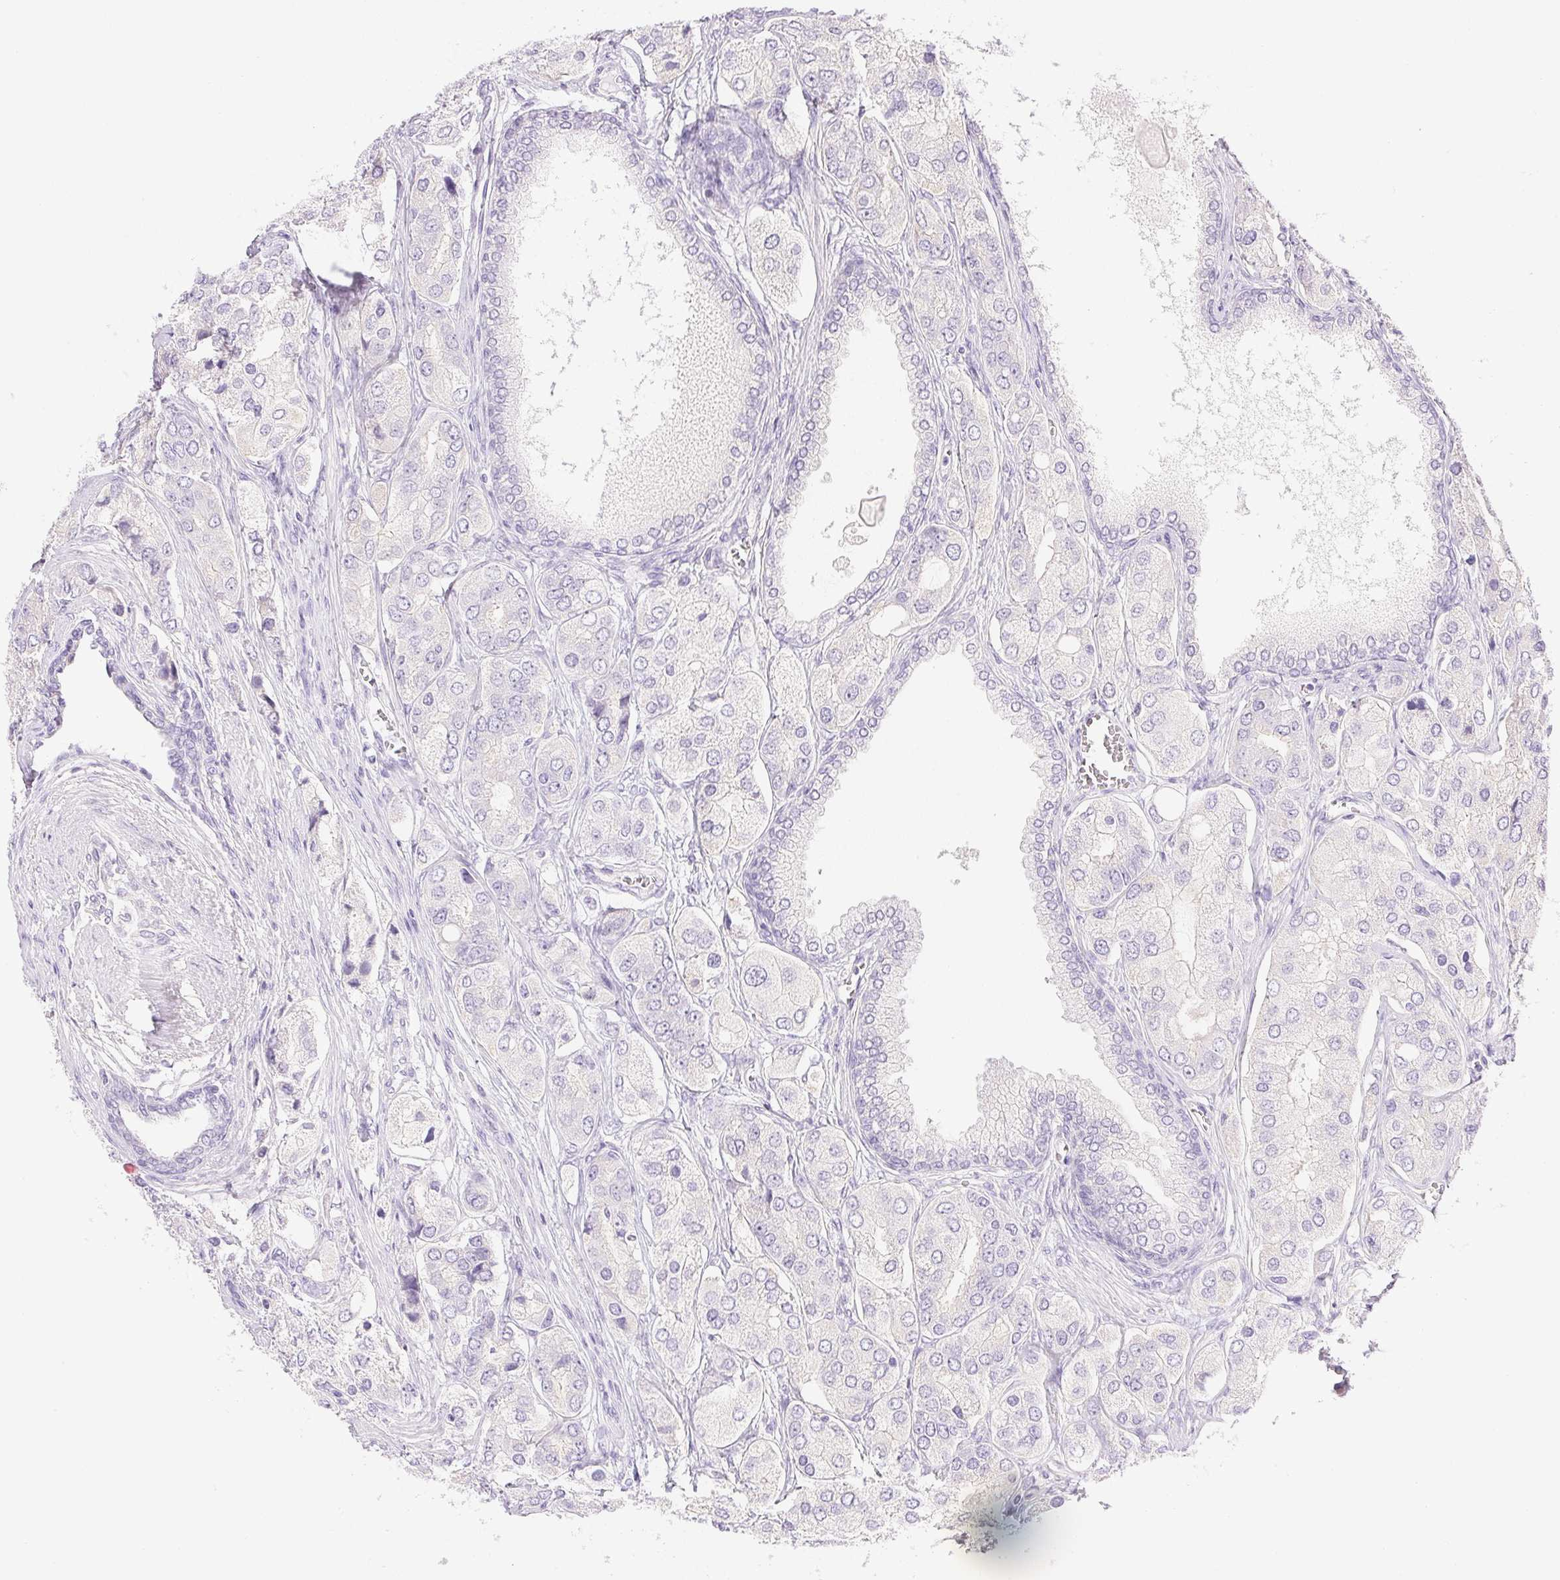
{"staining": {"intensity": "negative", "quantity": "none", "location": "none"}, "tissue": "prostate cancer", "cell_type": "Tumor cells", "image_type": "cancer", "snomed": [{"axis": "morphology", "description": "Adenocarcinoma, Low grade"}, {"axis": "topography", "description": "Prostate"}], "caption": "Protein analysis of low-grade adenocarcinoma (prostate) shows no significant expression in tumor cells.", "gene": "ATP6V1G3", "patient": {"sex": "male", "age": 69}}